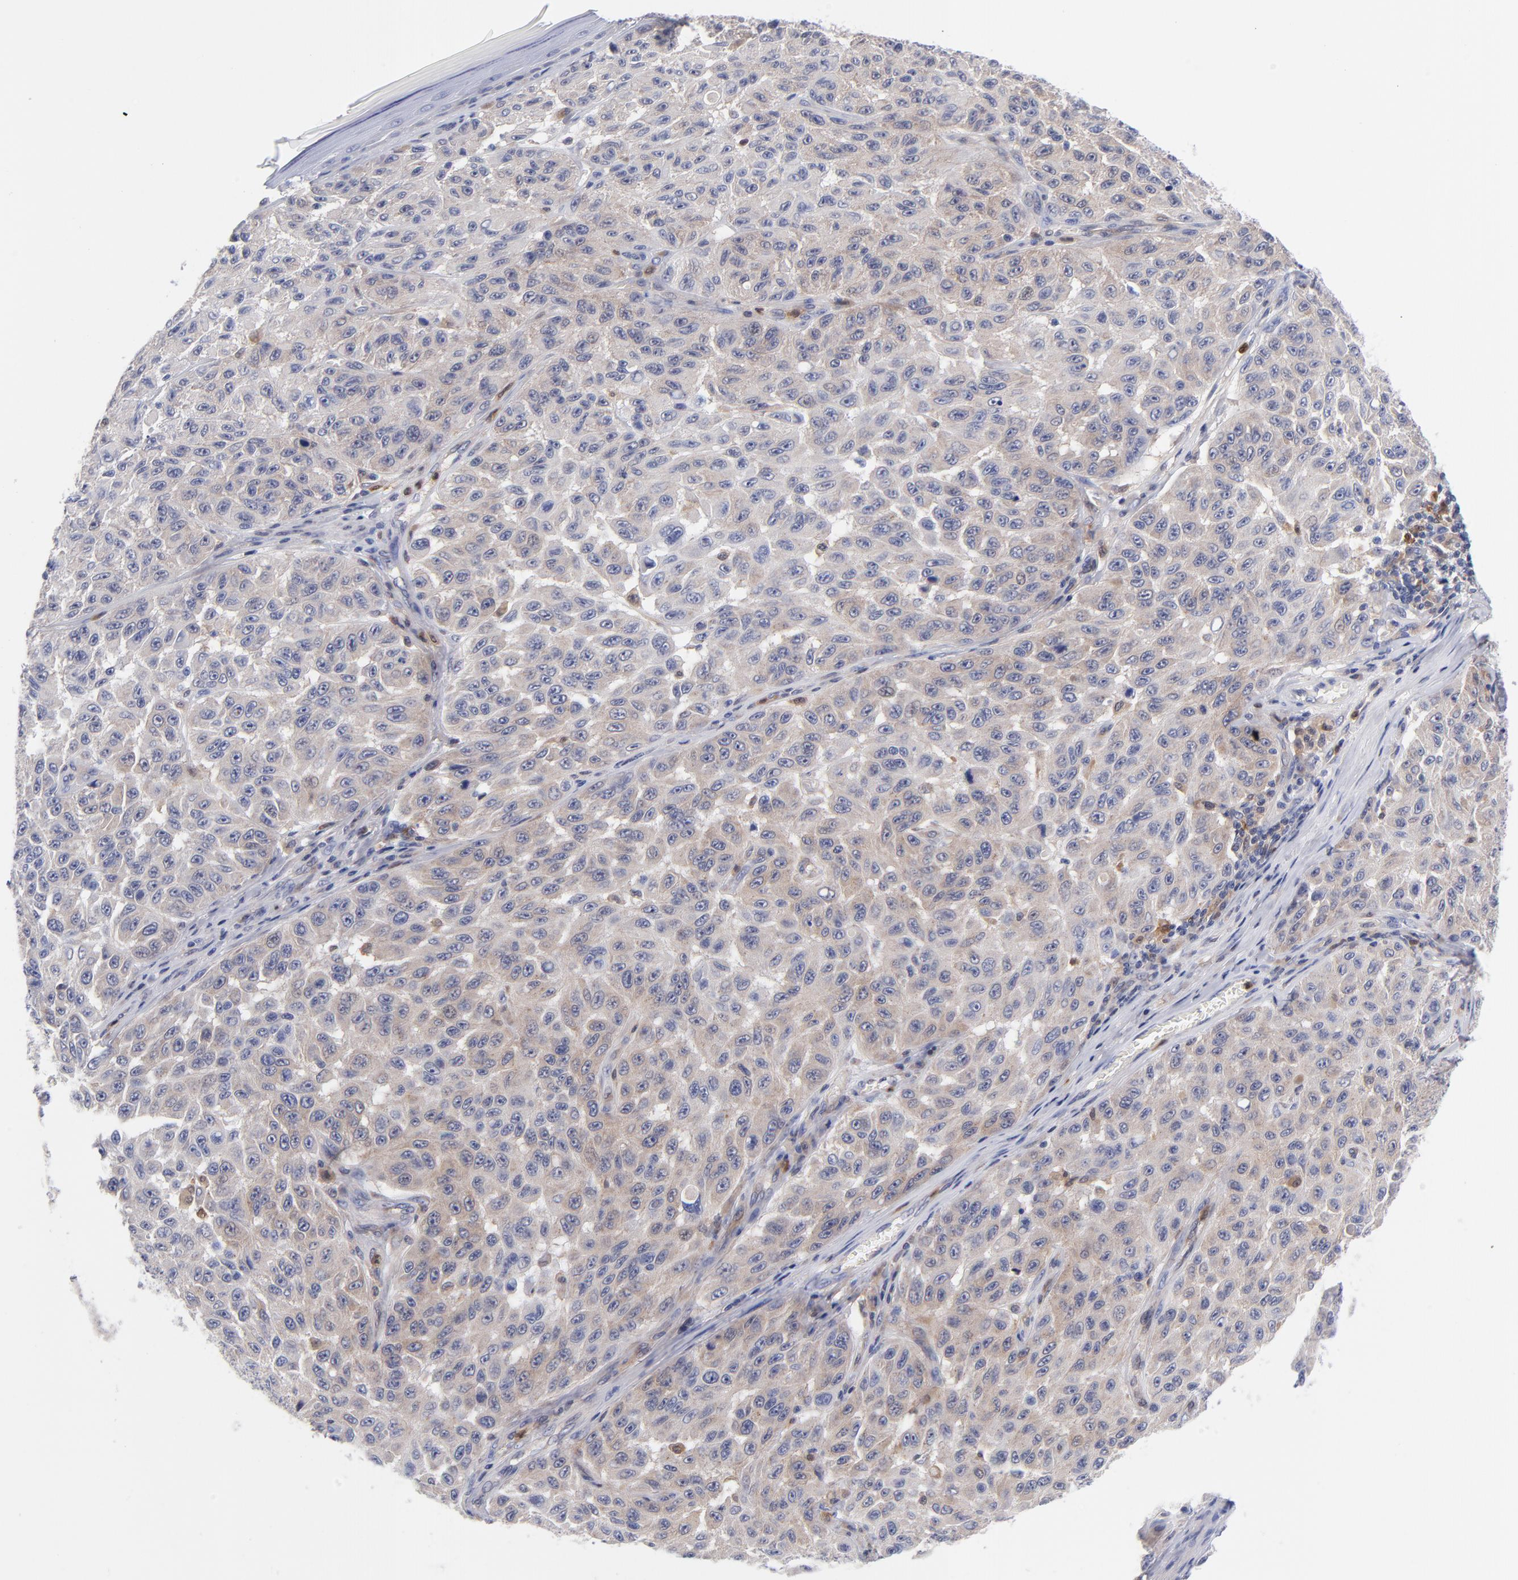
{"staining": {"intensity": "weak", "quantity": "<25%", "location": "cytoplasmic/membranous"}, "tissue": "melanoma", "cell_type": "Tumor cells", "image_type": "cancer", "snomed": [{"axis": "morphology", "description": "Malignant melanoma, NOS"}, {"axis": "topography", "description": "Skin"}], "caption": "The histopathology image demonstrates no staining of tumor cells in melanoma.", "gene": "BID", "patient": {"sex": "male", "age": 30}}